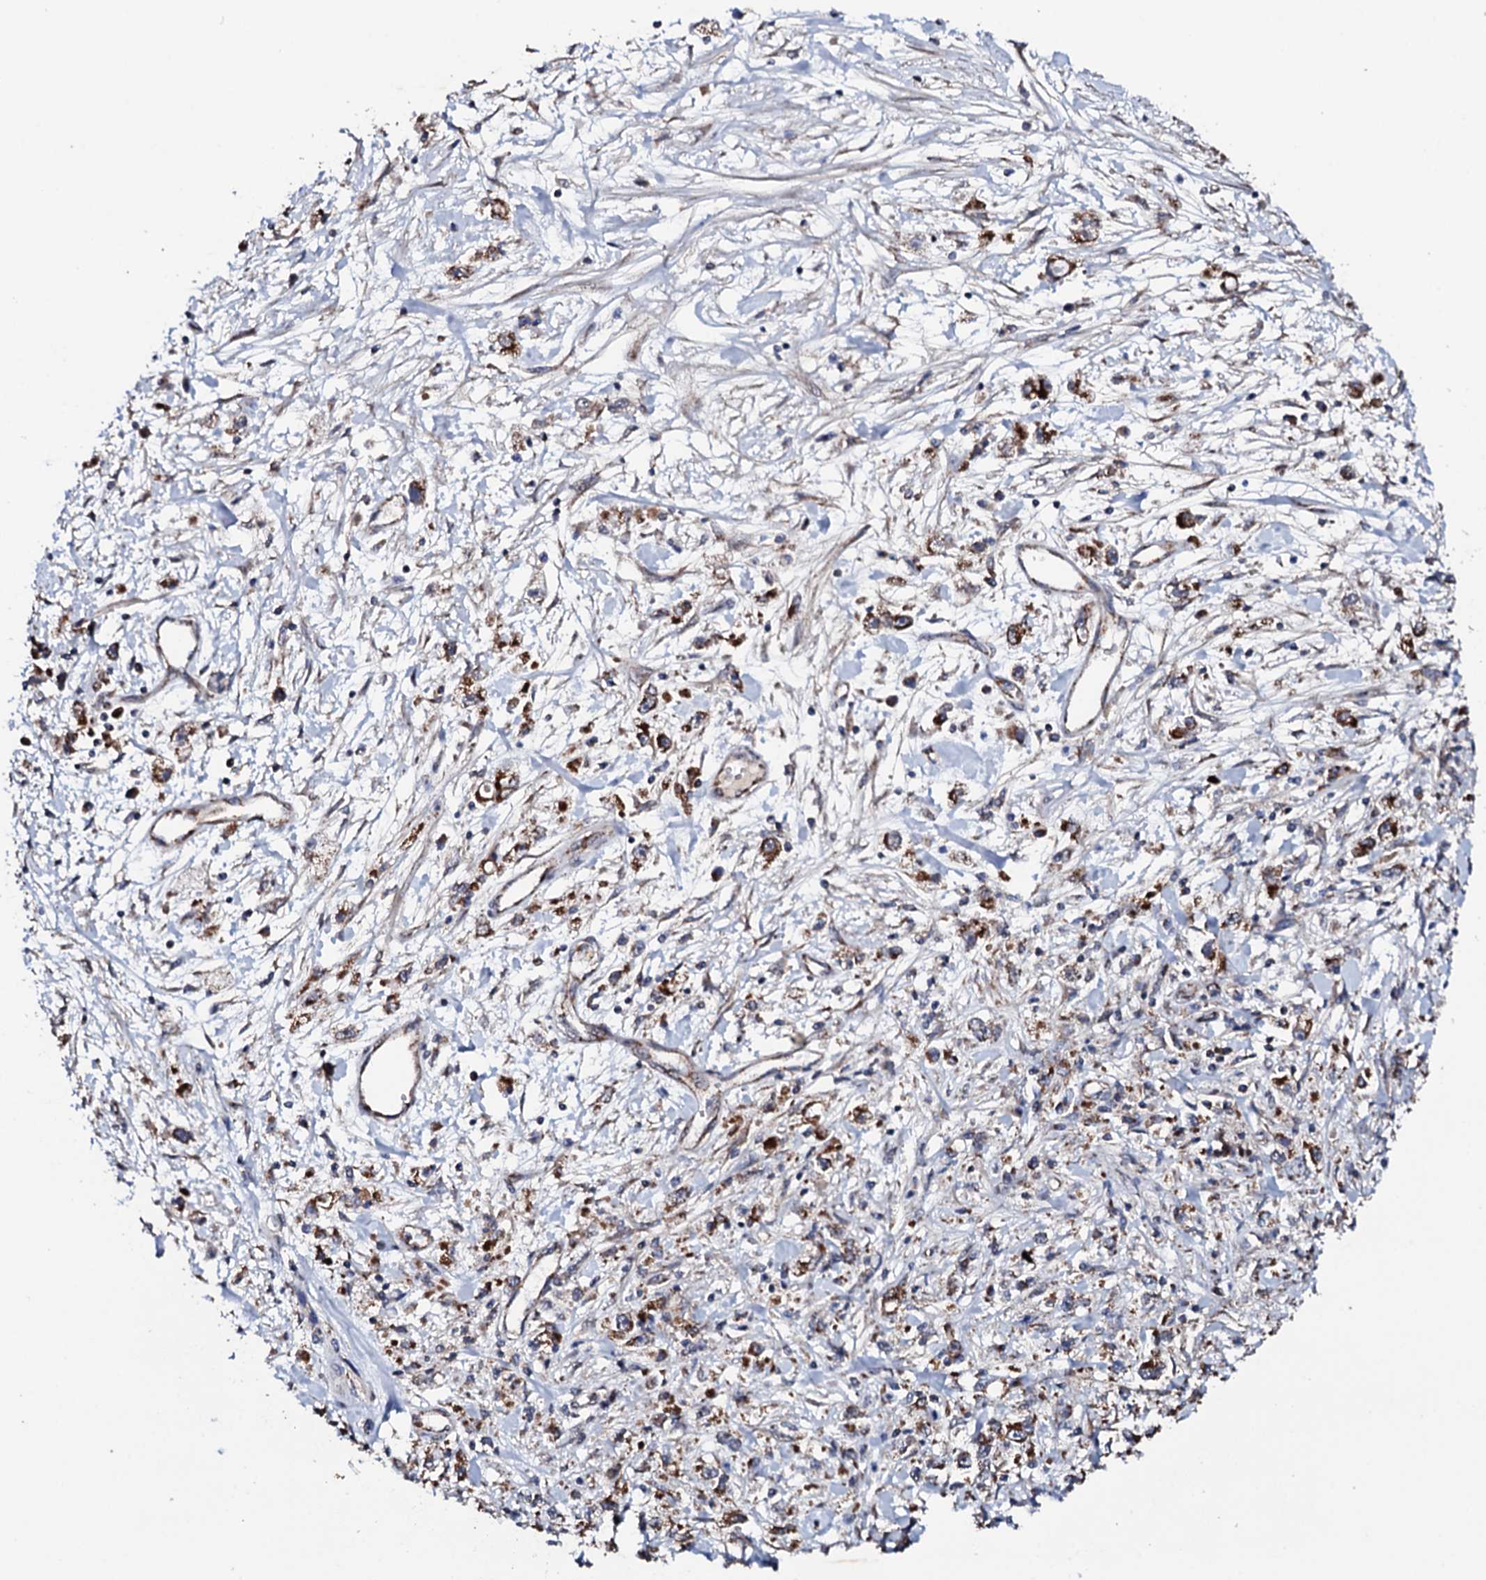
{"staining": {"intensity": "strong", "quantity": ">75%", "location": "cytoplasmic/membranous"}, "tissue": "stomach cancer", "cell_type": "Tumor cells", "image_type": "cancer", "snomed": [{"axis": "morphology", "description": "Adenocarcinoma, NOS"}, {"axis": "topography", "description": "Stomach"}], "caption": "Immunohistochemistry (IHC) histopathology image of neoplastic tissue: human stomach cancer stained using IHC exhibits high levels of strong protein expression localized specifically in the cytoplasmic/membranous of tumor cells, appearing as a cytoplasmic/membranous brown color.", "gene": "MTIF3", "patient": {"sex": "female", "age": 59}}